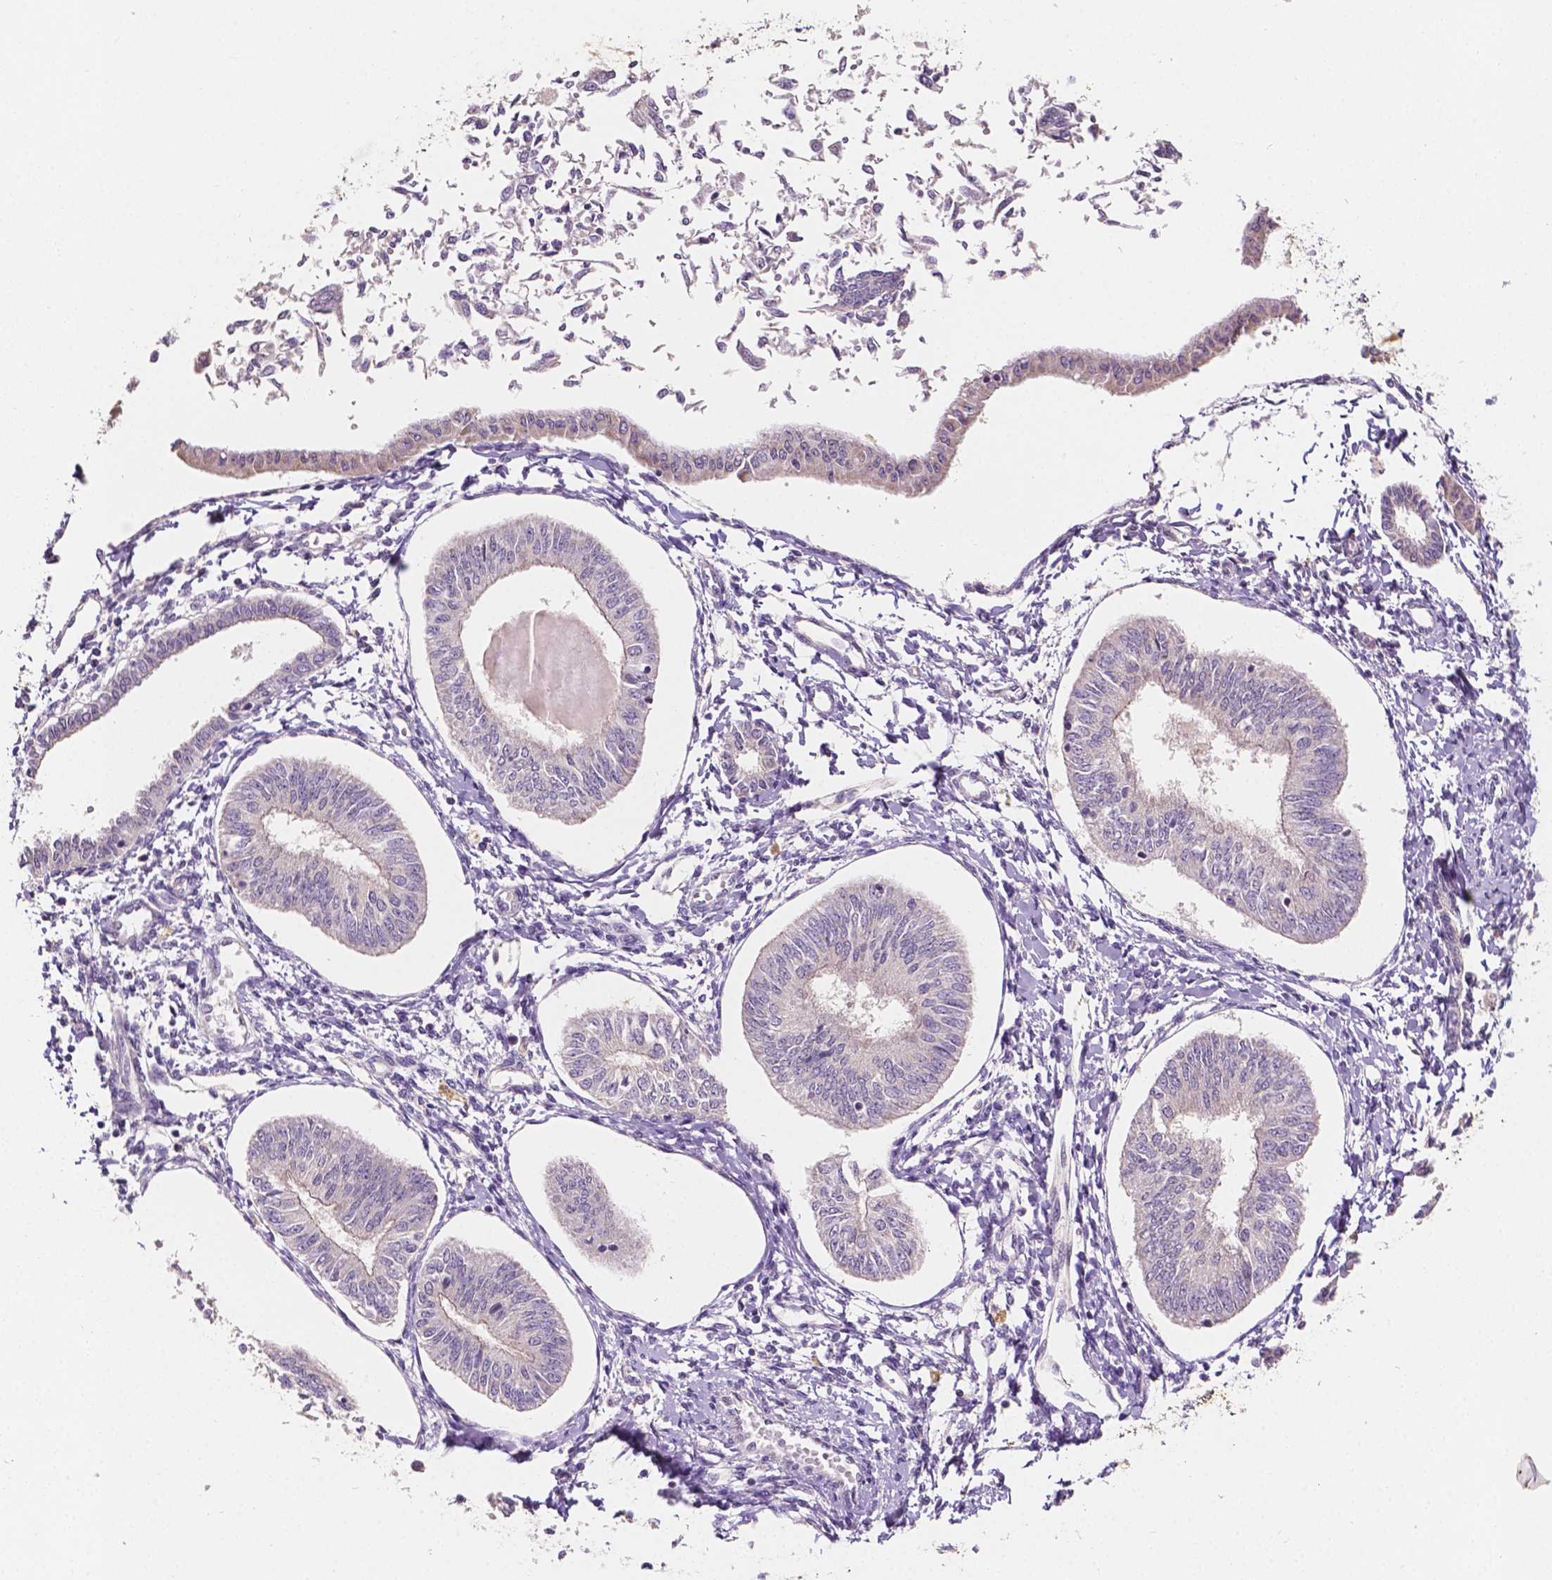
{"staining": {"intensity": "negative", "quantity": "none", "location": "none"}, "tissue": "endometrial cancer", "cell_type": "Tumor cells", "image_type": "cancer", "snomed": [{"axis": "morphology", "description": "Adenocarcinoma, NOS"}, {"axis": "topography", "description": "Endometrium"}], "caption": "Immunohistochemical staining of endometrial cancer reveals no significant expression in tumor cells.", "gene": "SIRT2", "patient": {"sex": "female", "age": 58}}